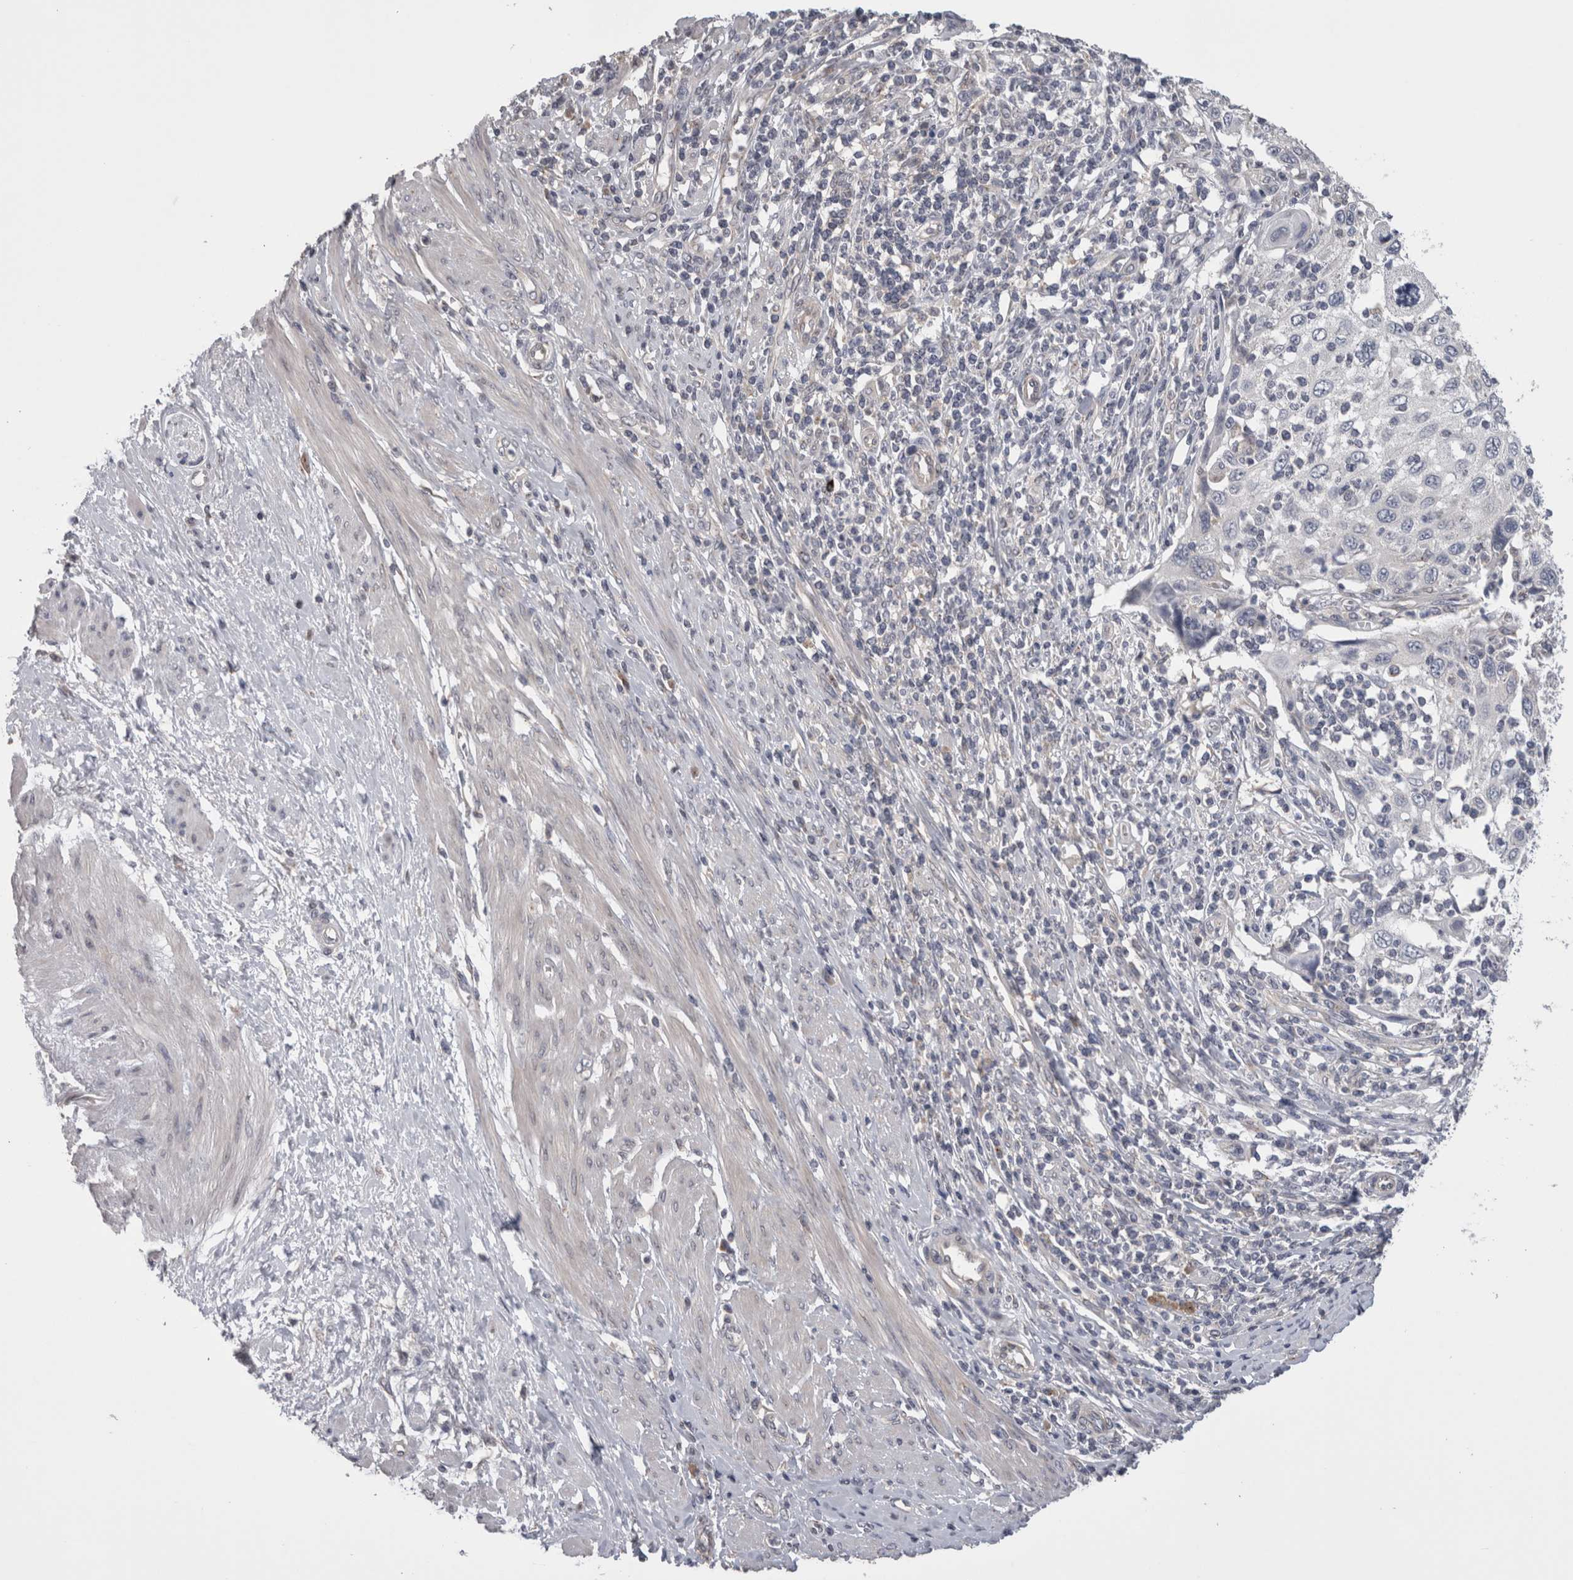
{"staining": {"intensity": "negative", "quantity": "none", "location": "none"}, "tissue": "cervical cancer", "cell_type": "Tumor cells", "image_type": "cancer", "snomed": [{"axis": "morphology", "description": "Squamous cell carcinoma, NOS"}, {"axis": "topography", "description": "Cervix"}], "caption": "A high-resolution micrograph shows immunohistochemistry (IHC) staining of squamous cell carcinoma (cervical), which demonstrates no significant expression in tumor cells.", "gene": "DCTN6", "patient": {"sex": "female", "age": 70}}